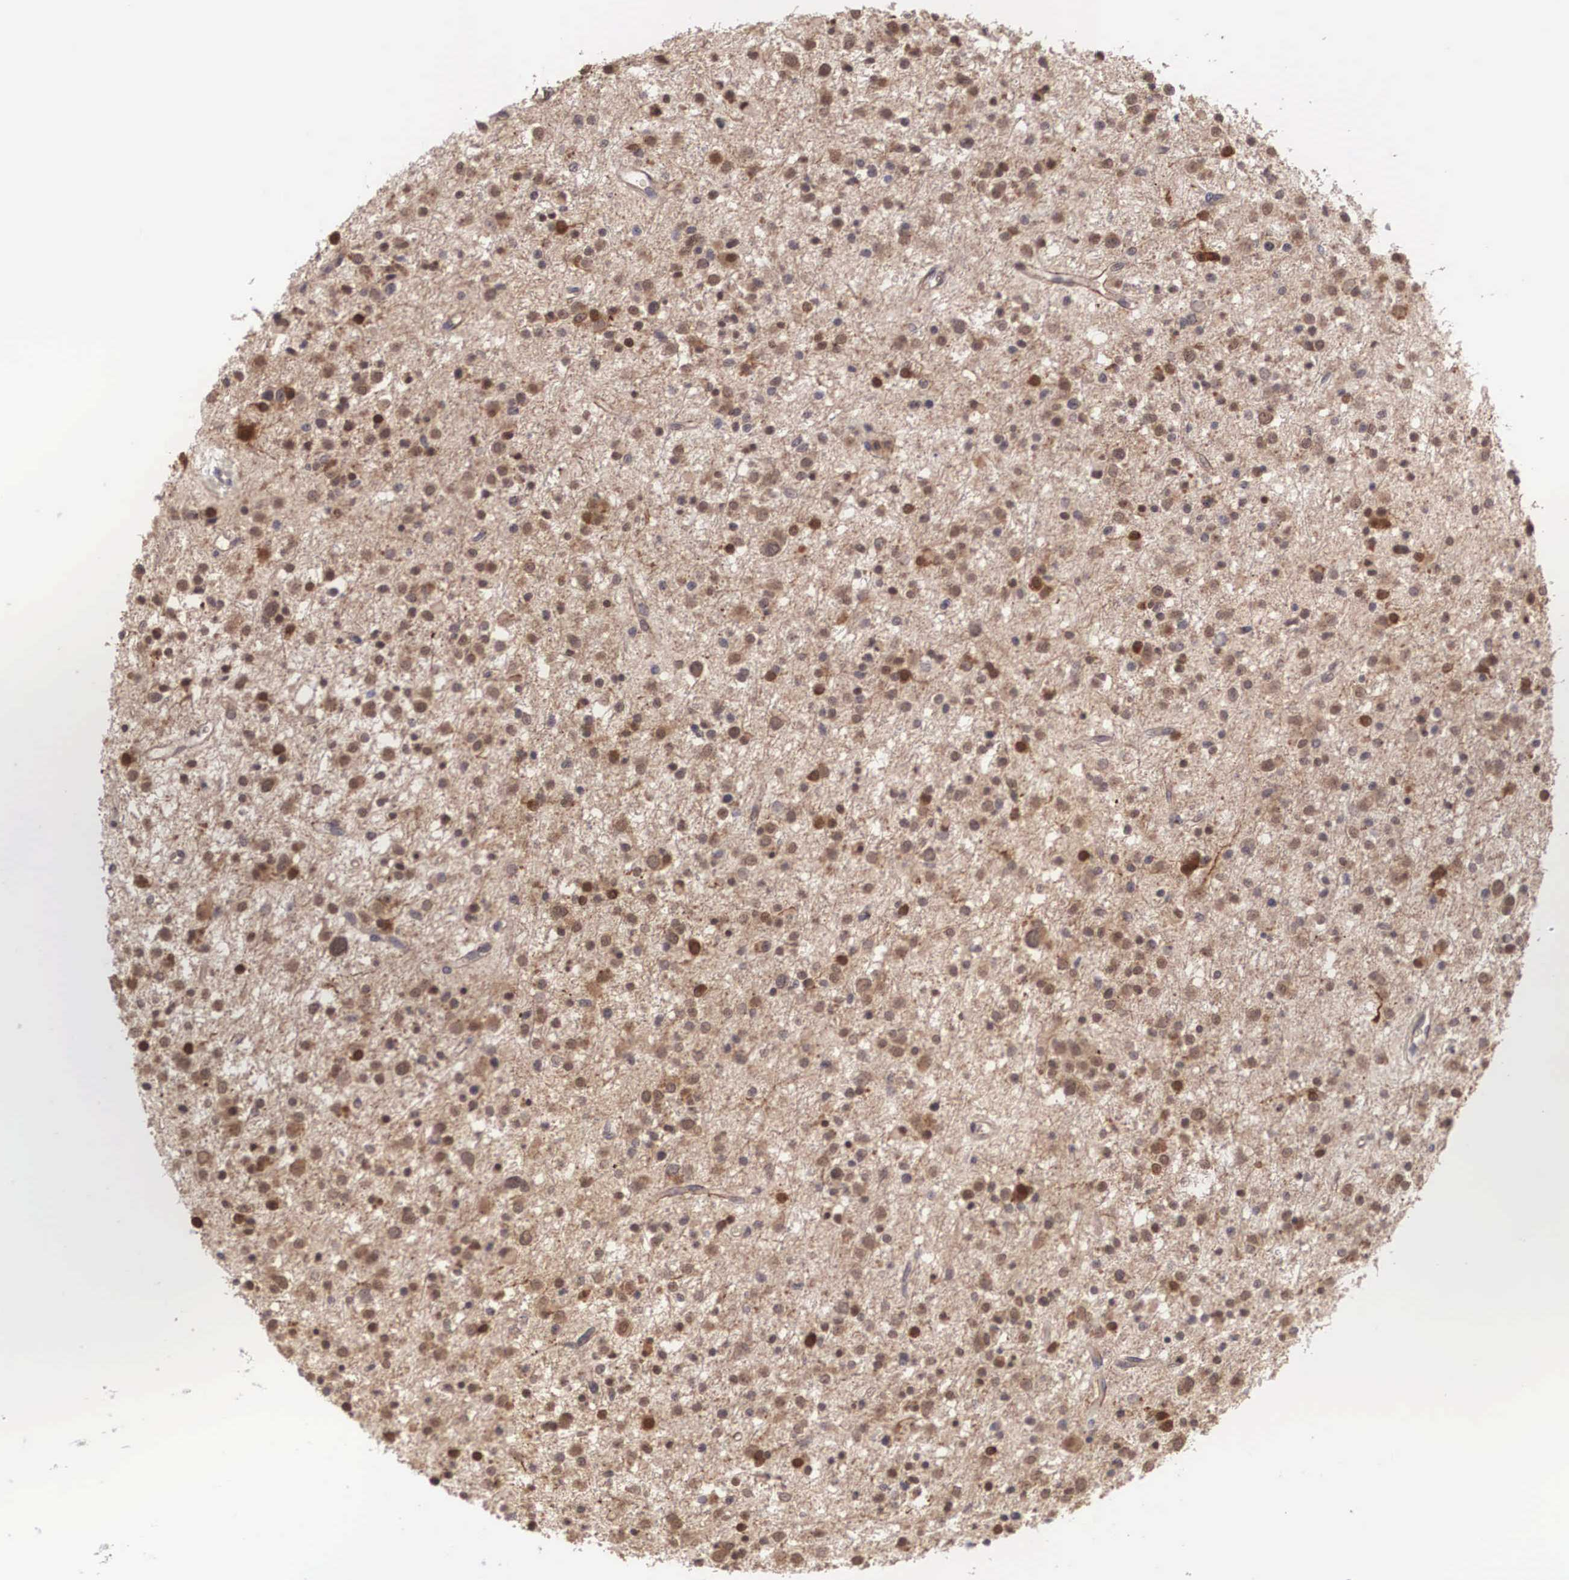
{"staining": {"intensity": "moderate", "quantity": ">75%", "location": "cytoplasmic/membranous,nuclear"}, "tissue": "glioma", "cell_type": "Tumor cells", "image_type": "cancer", "snomed": [{"axis": "morphology", "description": "Glioma, malignant, Low grade"}, {"axis": "topography", "description": "Brain"}], "caption": "Moderate cytoplasmic/membranous and nuclear protein staining is seen in approximately >75% of tumor cells in malignant glioma (low-grade).", "gene": "DNAJB7", "patient": {"sex": "female", "age": 36}}